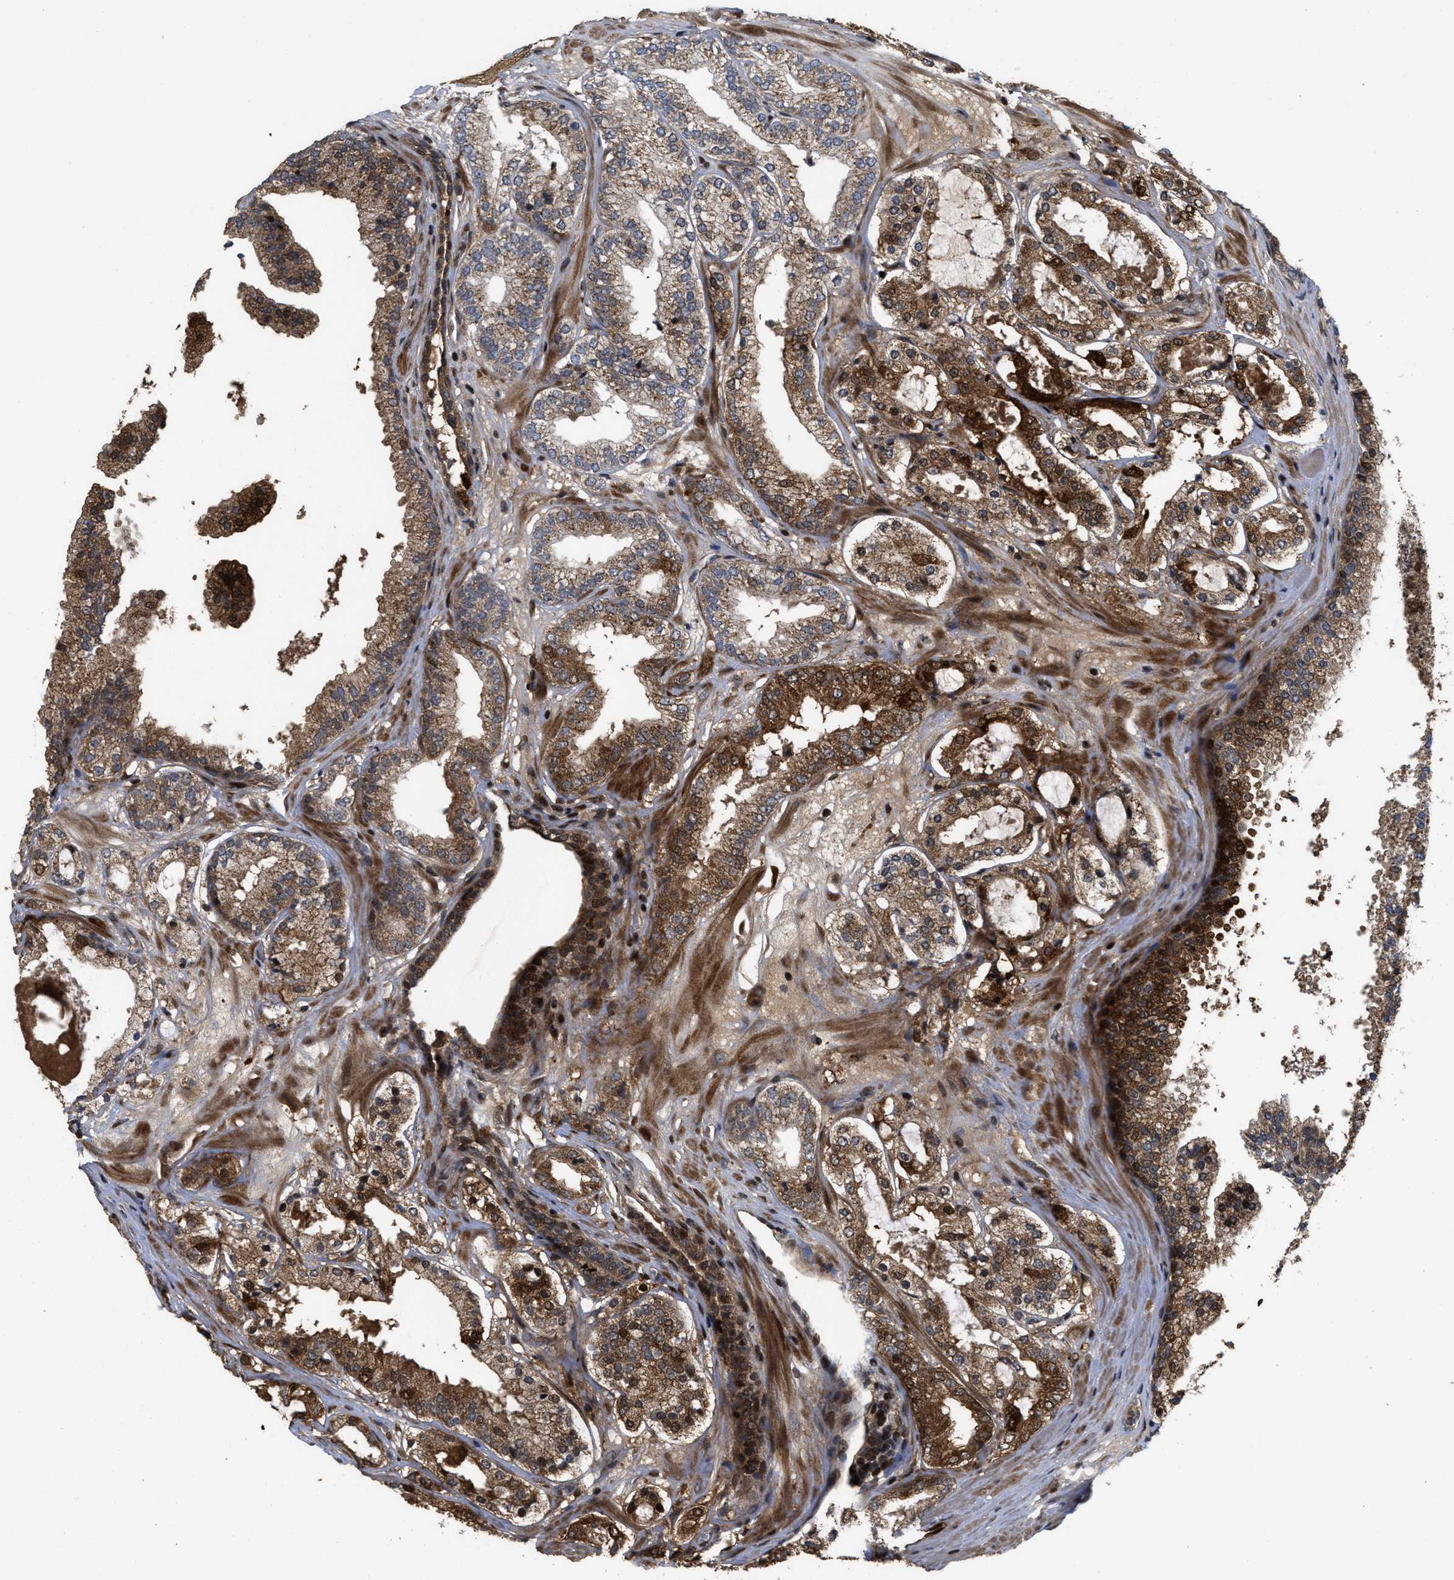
{"staining": {"intensity": "strong", "quantity": ">75%", "location": "cytoplasmic/membranous"}, "tissue": "prostate cancer", "cell_type": "Tumor cells", "image_type": "cancer", "snomed": [{"axis": "morphology", "description": "Adenocarcinoma, High grade"}, {"axis": "topography", "description": "Prostate"}], "caption": "A brown stain highlights strong cytoplasmic/membranous positivity of a protein in human prostate high-grade adenocarcinoma tumor cells.", "gene": "CBR3", "patient": {"sex": "male", "age": 65}}